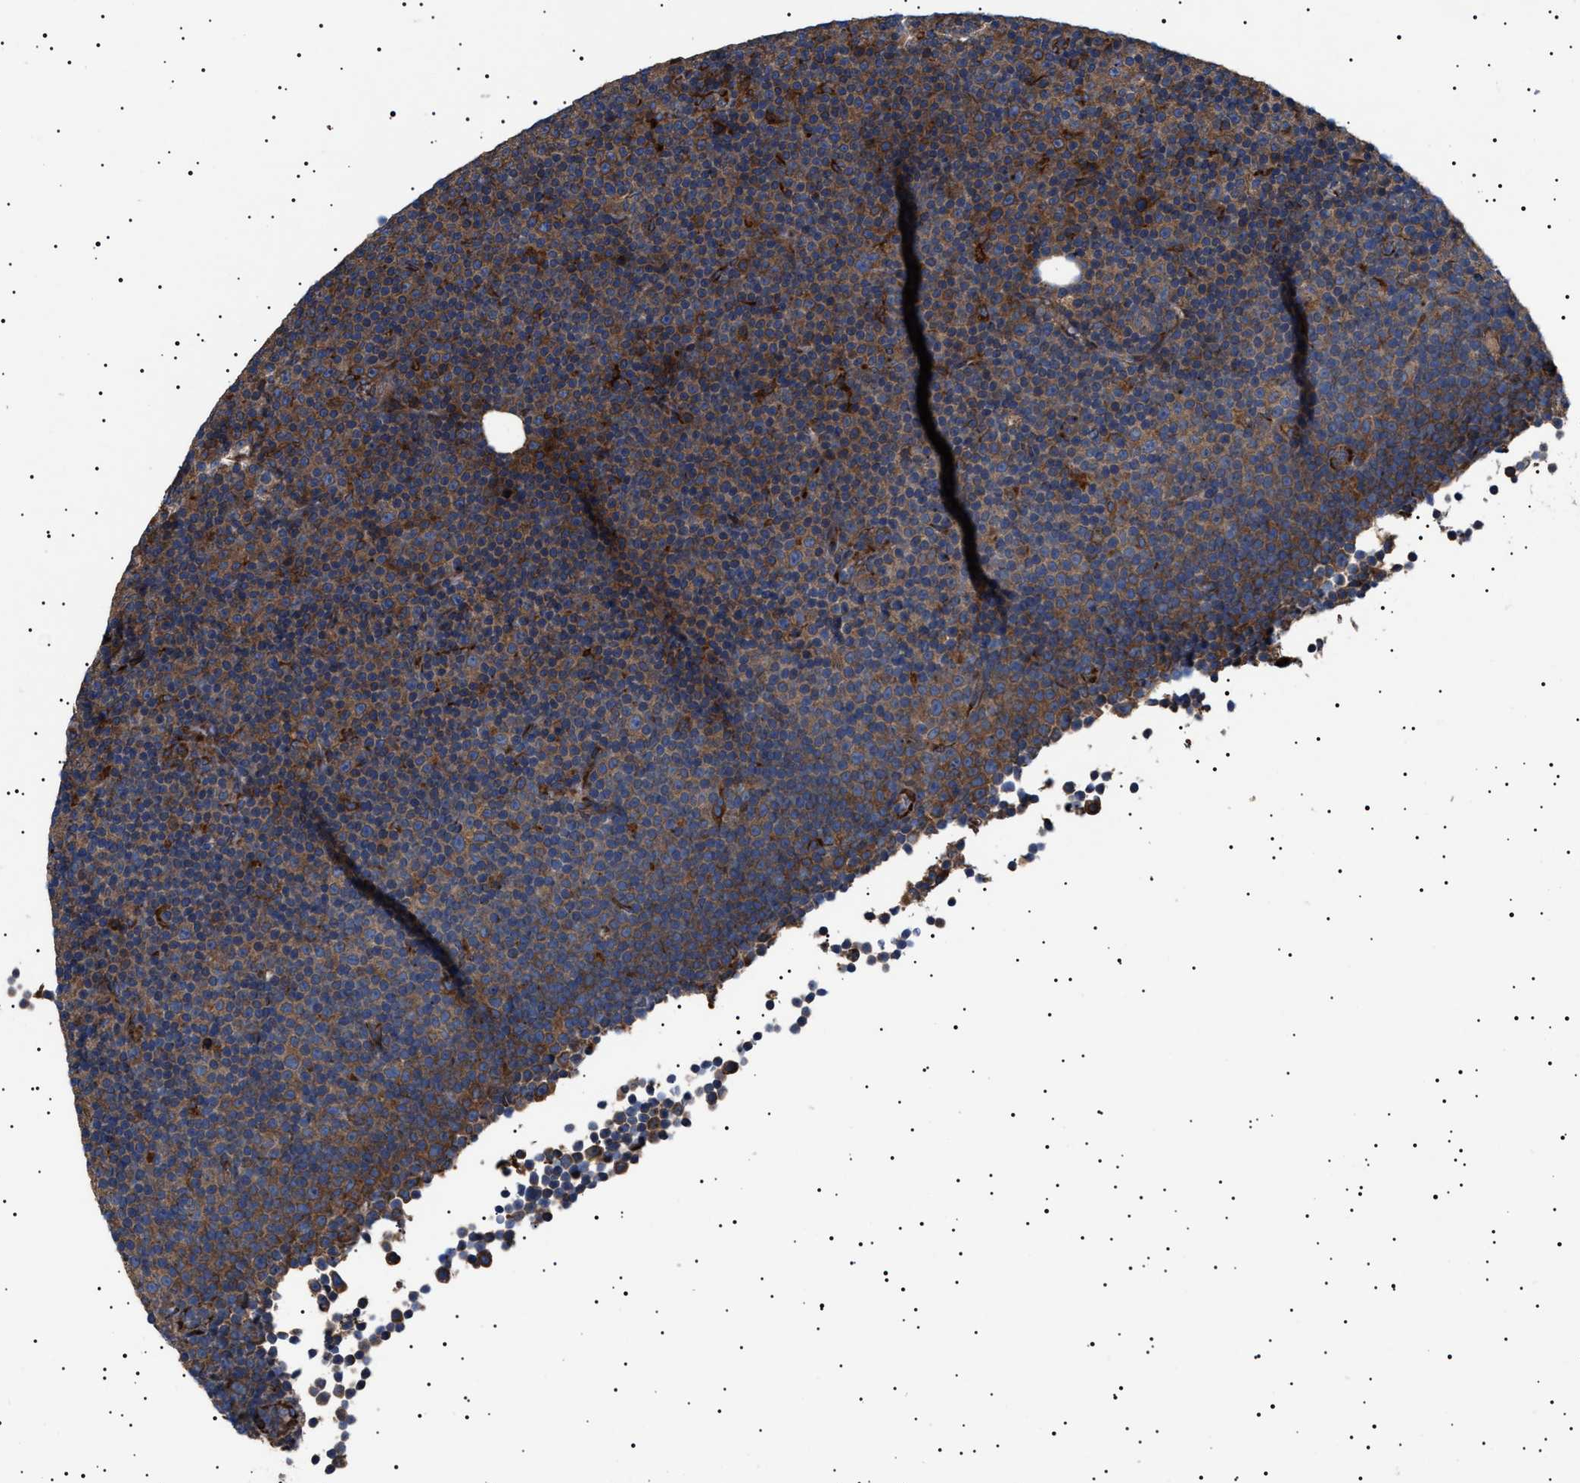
{"staining": {"intensity": "moderate", "quantity": ">75%", "location": "cytoplasmic/membranous"}, "tissue": "lymphoma", "cell_type": "Tumor cells", "image_type": "cancer", "snomed": [{"axis": "morphology", "description": "Malignant lymphoma, non-Hodgkin's type, Low grade"}, {"axis": "topography", "description": "Lymph node"}], "caption": "Malignant lymphoma, non-Hodgkin's type (low-grade) stained for a protein displays moderate cytoplasmic/membranous positivity in tumor cells.", "gene": "TOP1MT", "patient": {"sex": "female", "age": 67}}